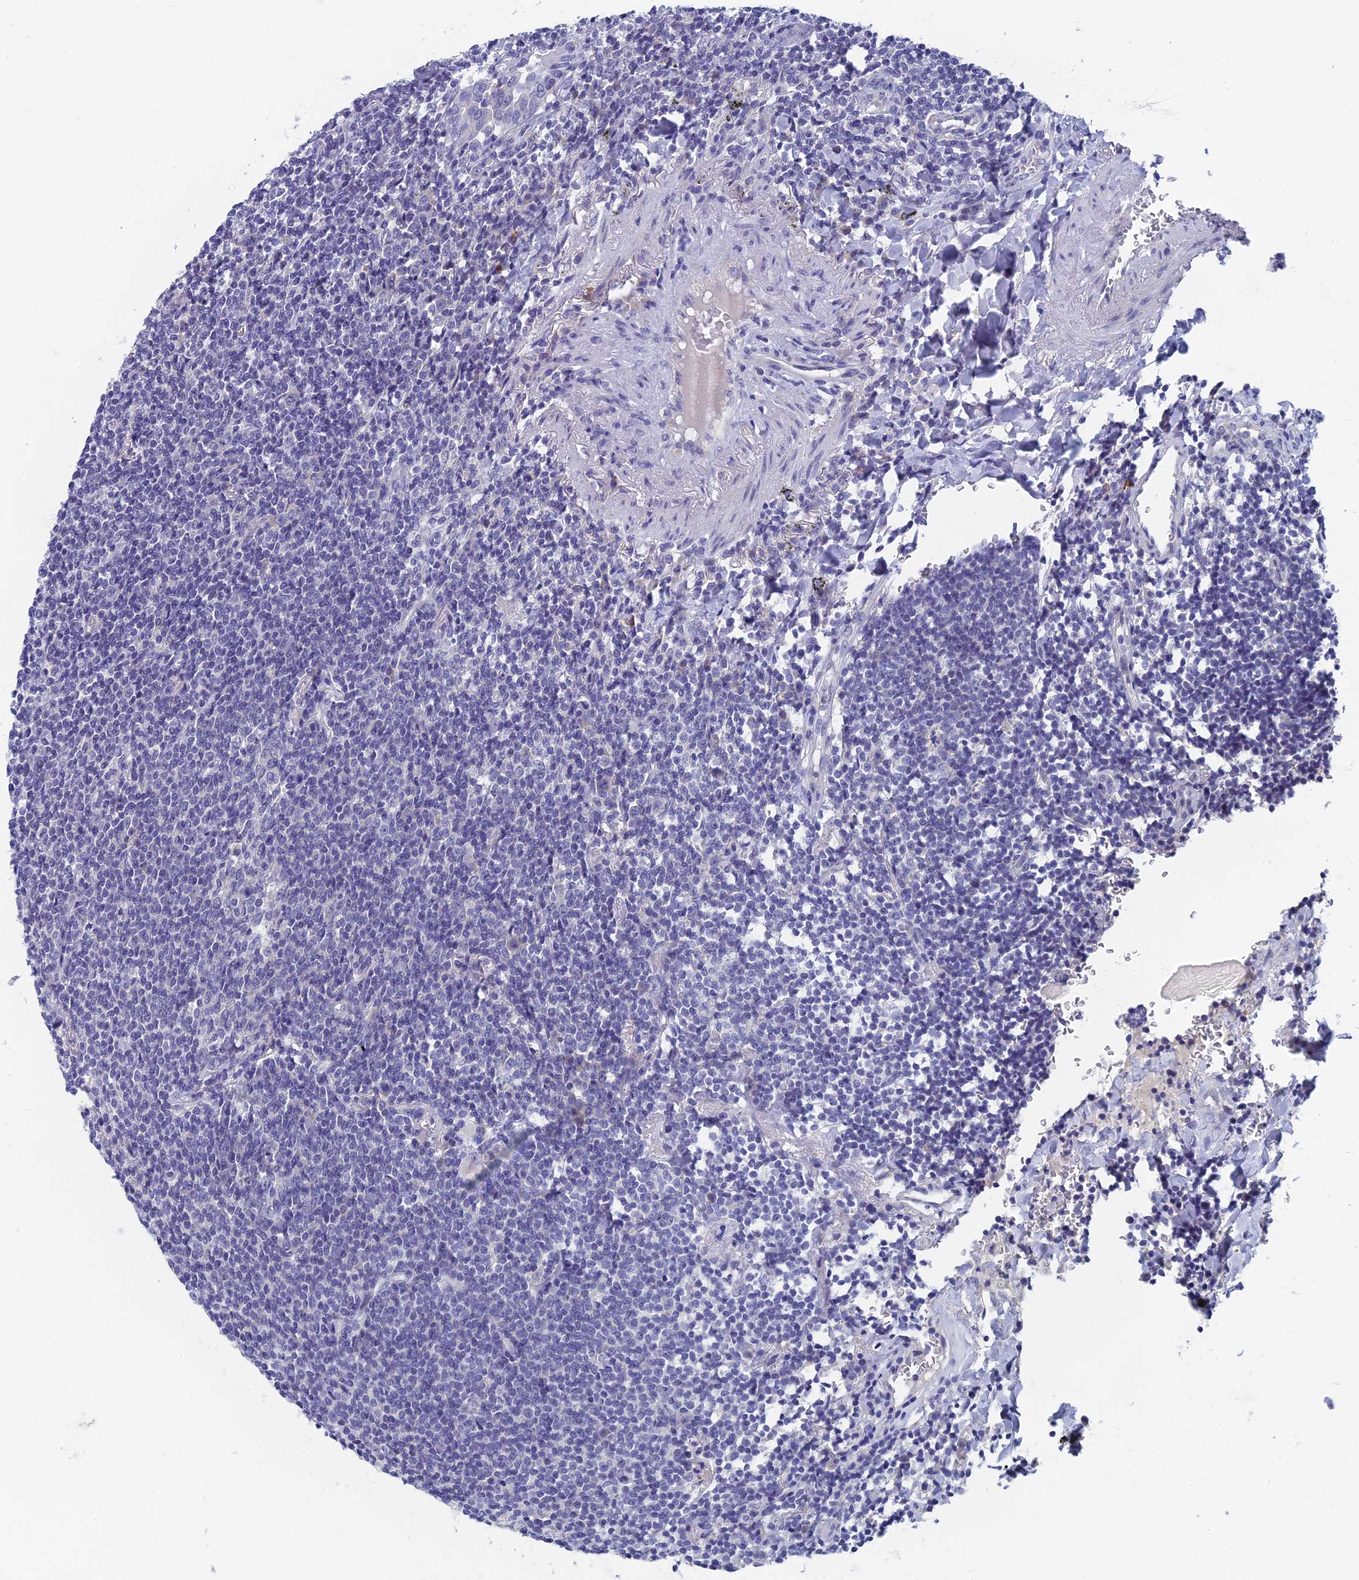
{"staining": {"intensity": "negative", "quantity": "none", "location": "none"}, "tissue": "lymphoma", "cell_type": "Tumor cells", "image_type": "cancer", "snomed": [{"axis": "morphology", "description": "Malignant lymphoma, non-Hodgkin's type, Low grade"}, {"axis": "topography", "description": "Lung"}], "caption": "This image is of lymphoma stained with IHC to label a protein in brown with the nuclei are counter-stained blue. There is no staining in tumor cells. (Immunohistochemistry, brightfield microscopy, high magnification).", "gene": "SPIN4", "patient": {"sex": "female", "age": 71}}